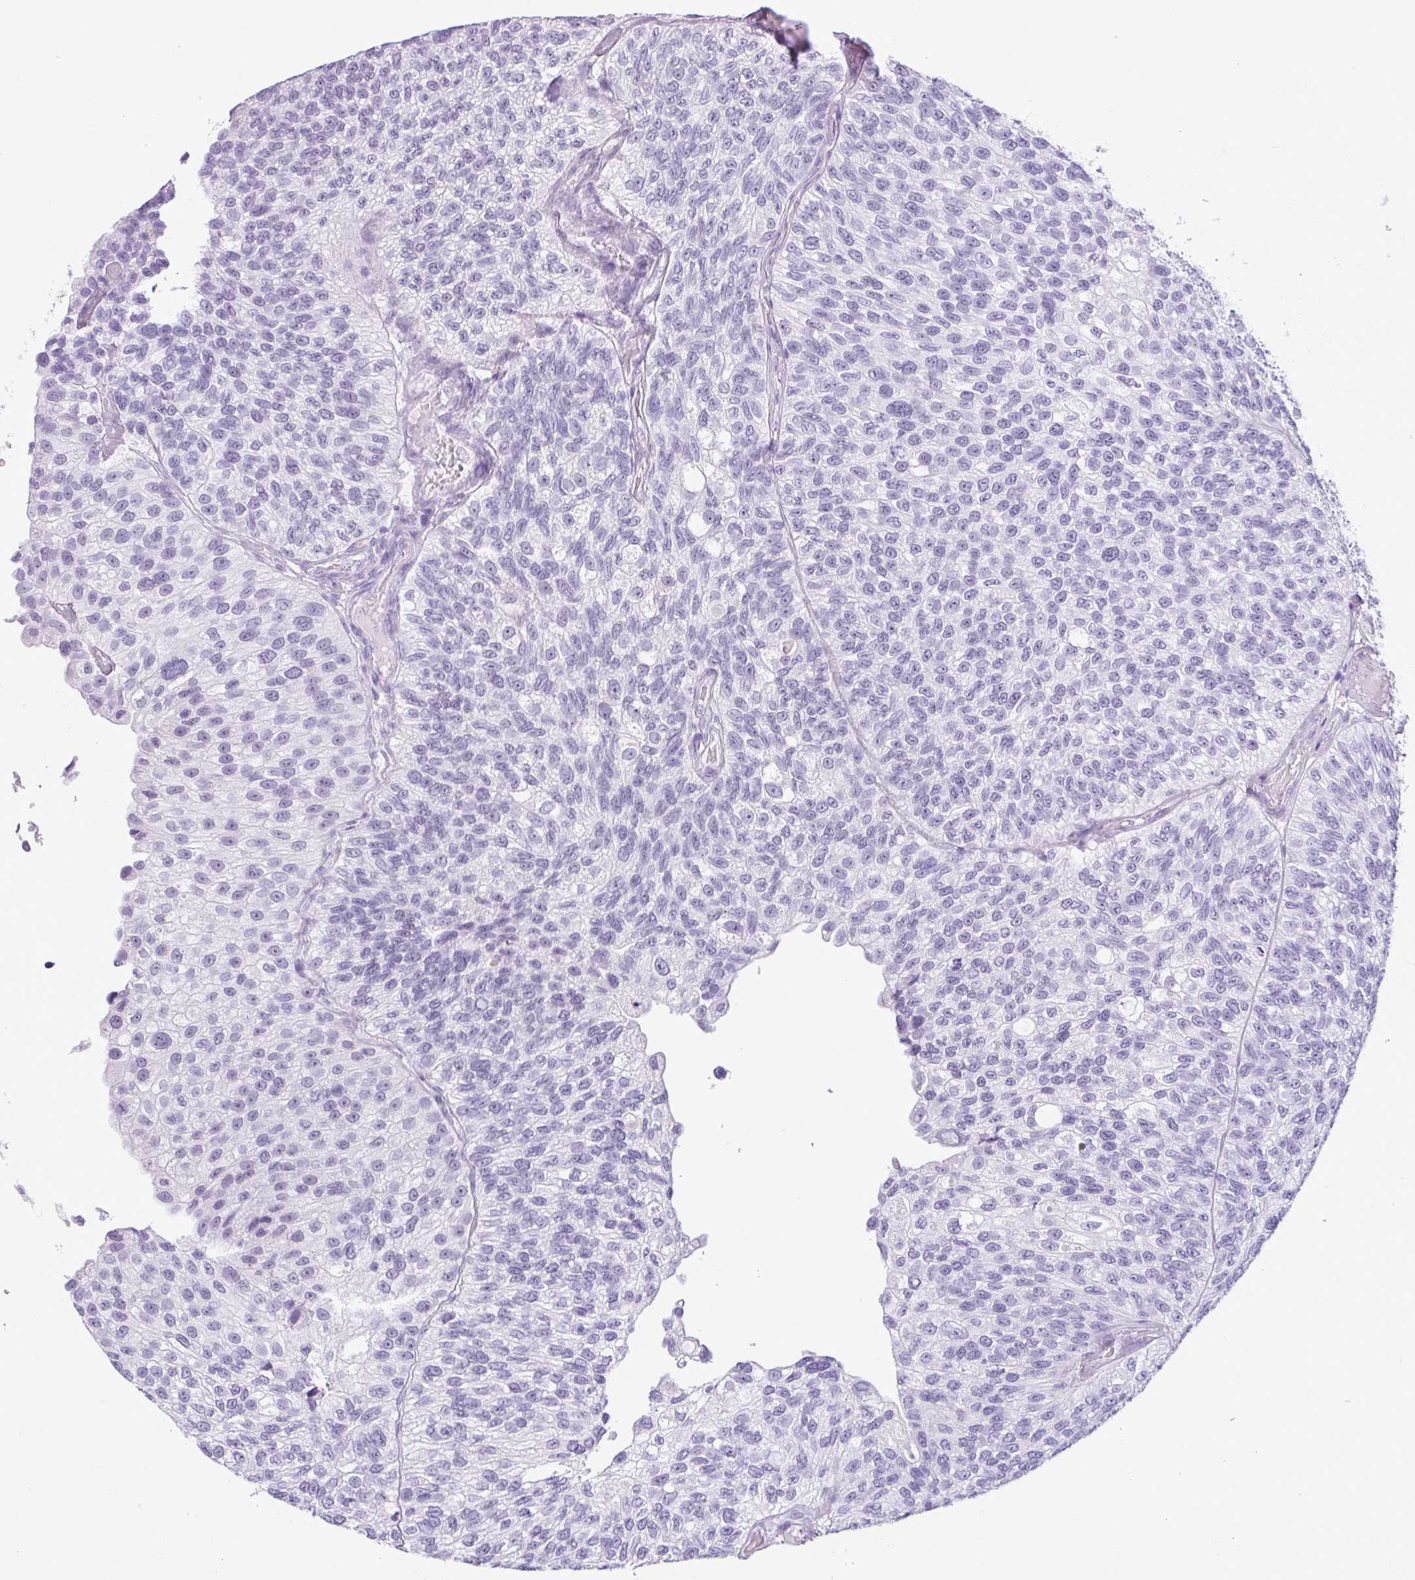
{"staining": {"intensity": "negative", "quantity": "none", "location": "none"}, "tissue": "urothelial cancer", "cell_type": "Tumor cells", "image_type": "cancer", "snomed": [{"axis": "morphology", "description": "Urothelial carcinoma, NOS"}, {"axis": "topography", "description": "Urinary bladder"}], "caption": "The immunohistochemistry photomicrograph has no significant positivity in tumor cells of urothelial cancer tissue.", "gene": "SCT", "patient": {"sex": "male", "age": 87}}